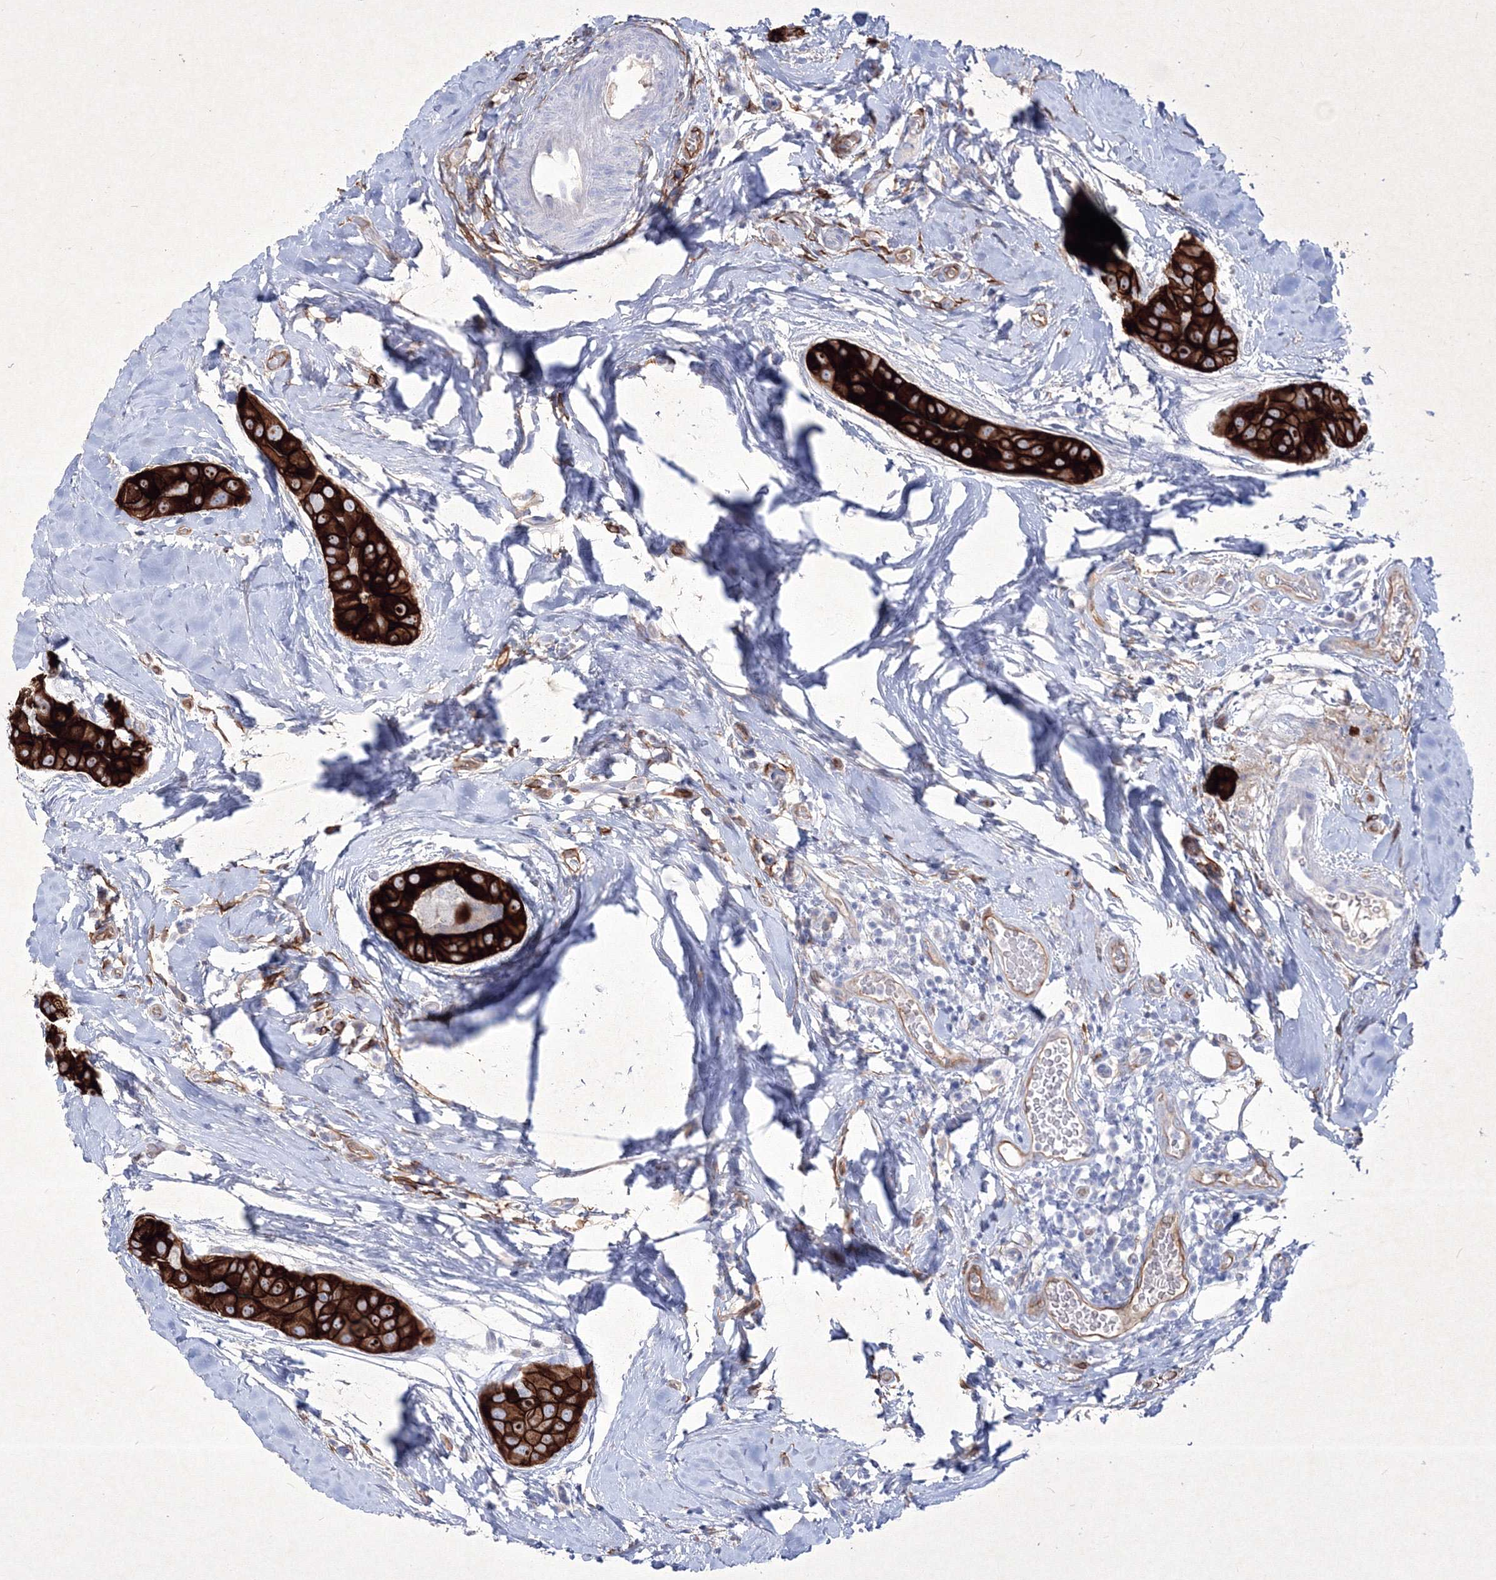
{"staining": {"intensity": "strong", "quantity": ">75%", "location": "cytoplasmic/membranous"}, "tissue": "thyroid cancer", "cell_type": "Tumor cells", "image_type": "cancer", "snomed": [{"axis": "morphology", "description": "Papillary adenocarcinoma, NOS"}, {"axis": "topography", "description": "Thyroid gland"}], "caption": "Tumor cells demonstrate strong cytoplasmic/membranous staining in approximately >75% of cells in thyroid cancer (papillary adenocarcinoma).", "gene": "TMEM139", "patient": {"sex": "male", "age": 33}}